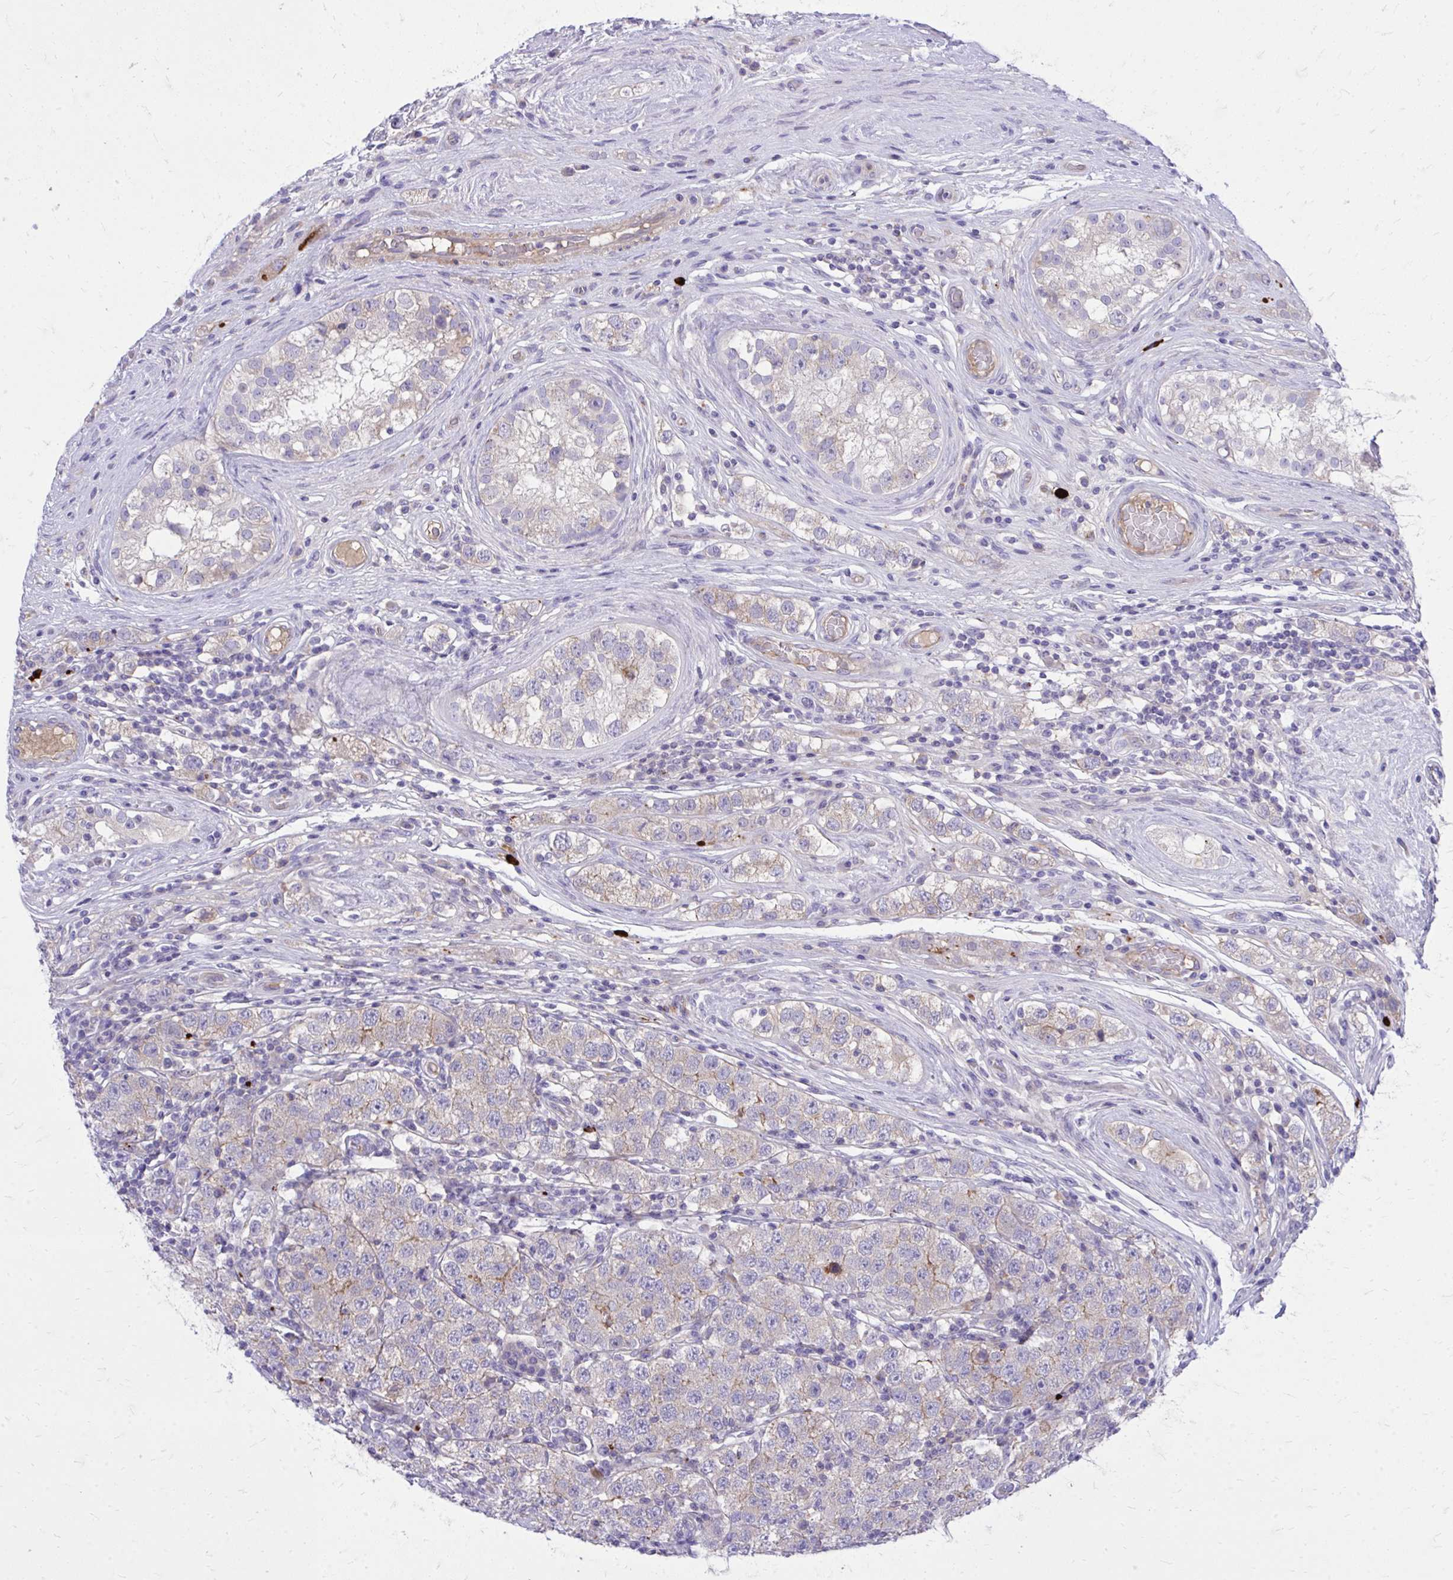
{"staining": {"intensity": "weak", "quantity": "<25%", "location": "cytoplasmic/membranous"}, "tissue": "testis cancer", "cell_type": "Tumor cells", "image_type": "cancer", "snomed": [{"axis": "morphology", "description": "Seminoma, NOS"}, {"axis": "topography", "description": "Testis"}], "caption": "This micrograph is of seminoma (testis) stained with immunohistochemistry to label a protein in brown with the nuclei are counter-stained blue. There is no expression in tumor cells.", "gene": "TP53I11", "patient": {"sex": "male", "age": 34}}